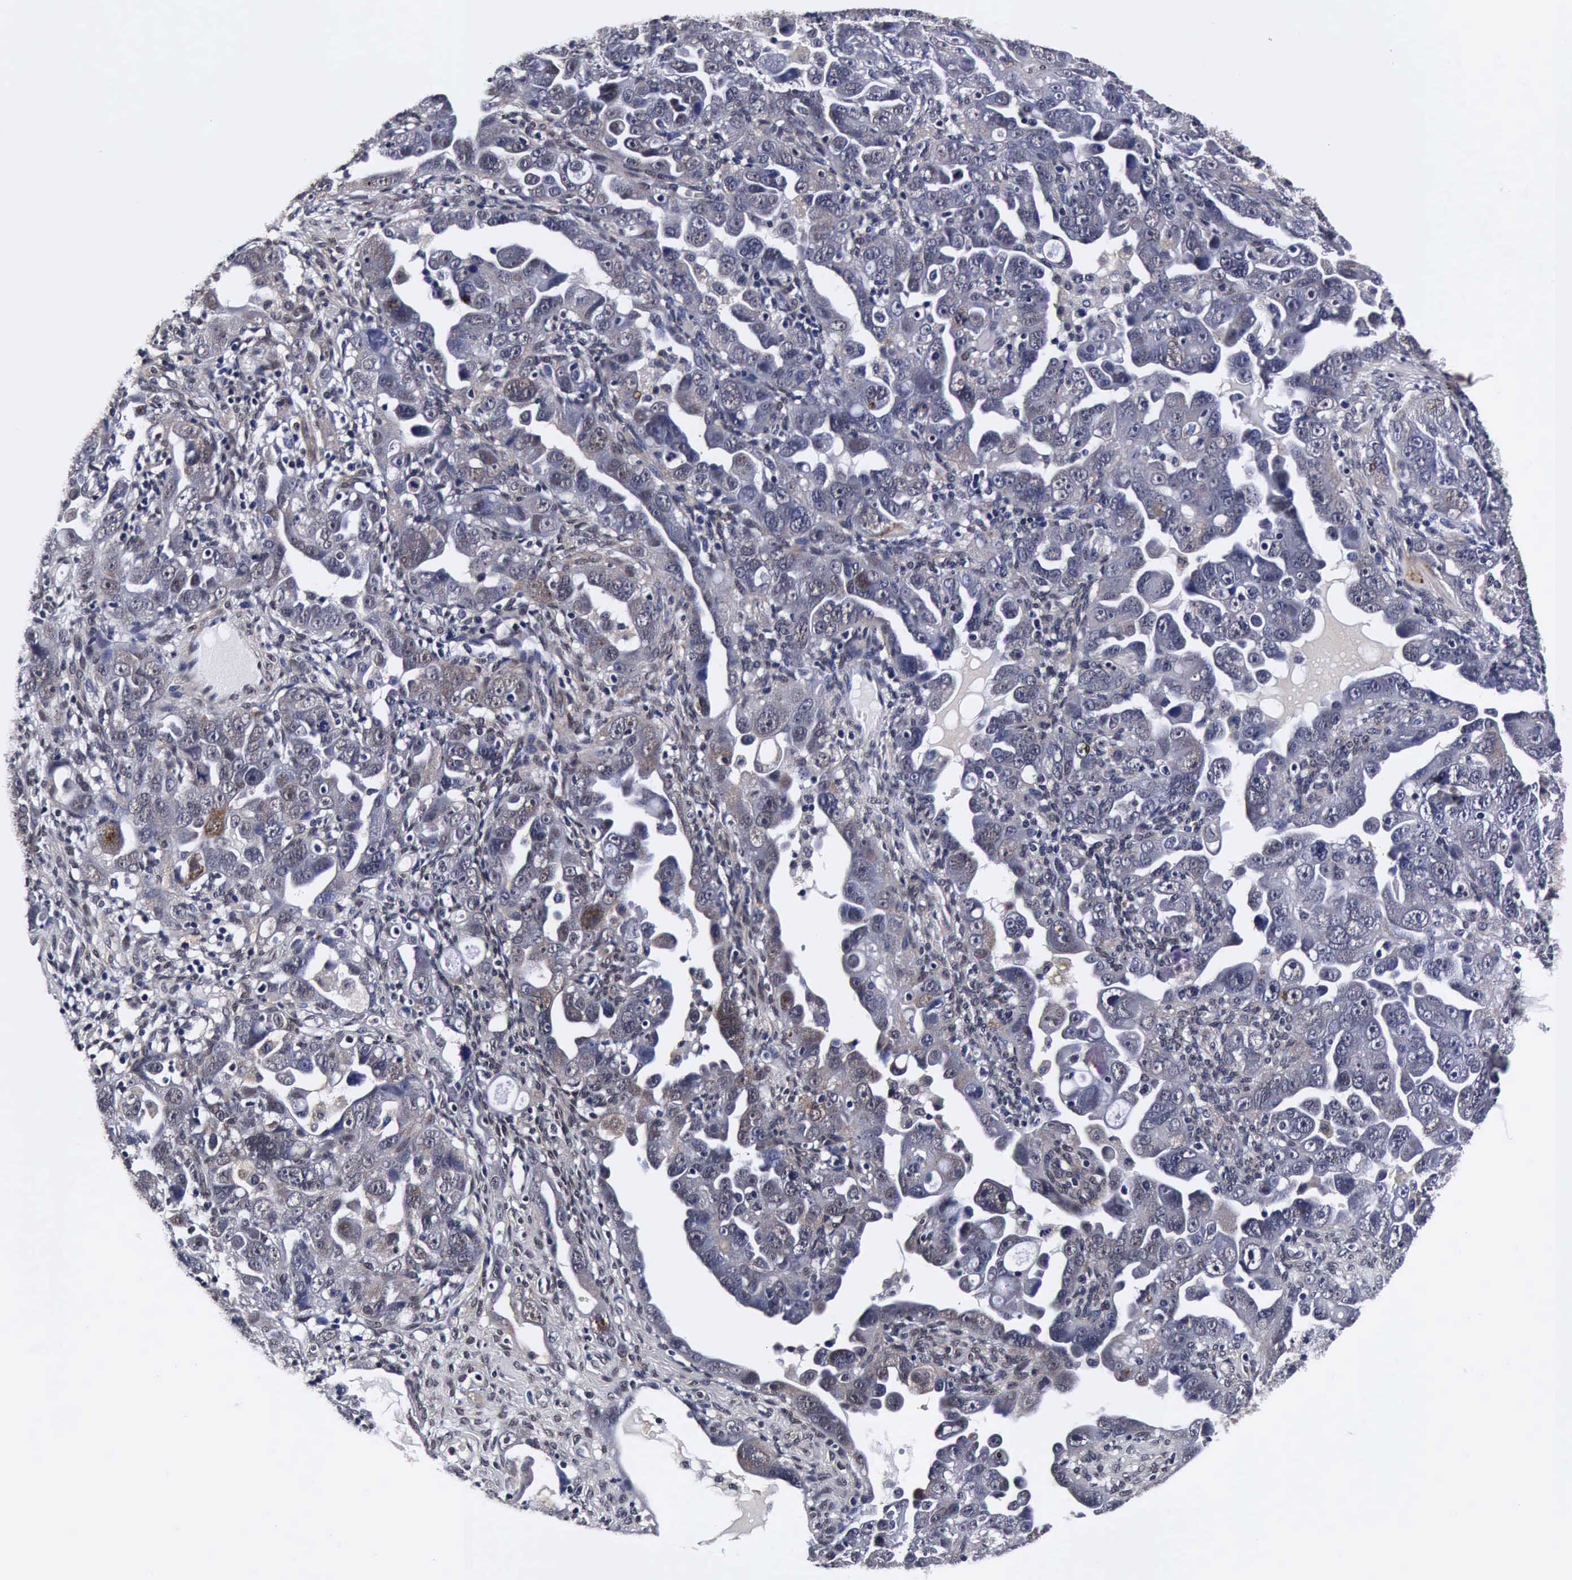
{"staining": {"intensity": "negative", "quantity": "none", "location": "none"}, "tissue": "ovarian cancer", "cell_type": "Tumor cells", "image_type": "cancer", "snomed": [{"axis": "morphology", "description": "Cystadenocarcinoma, serous, NOS"}, {"axis": "topography", "description": "Ovary"}], "caption": "Protein analysis of serous cystadenocarcinoma (ovarian) displays no significant expression in tumor cells.", "gene": "UBC", "patient": {"sex": "female", "age": 66}}